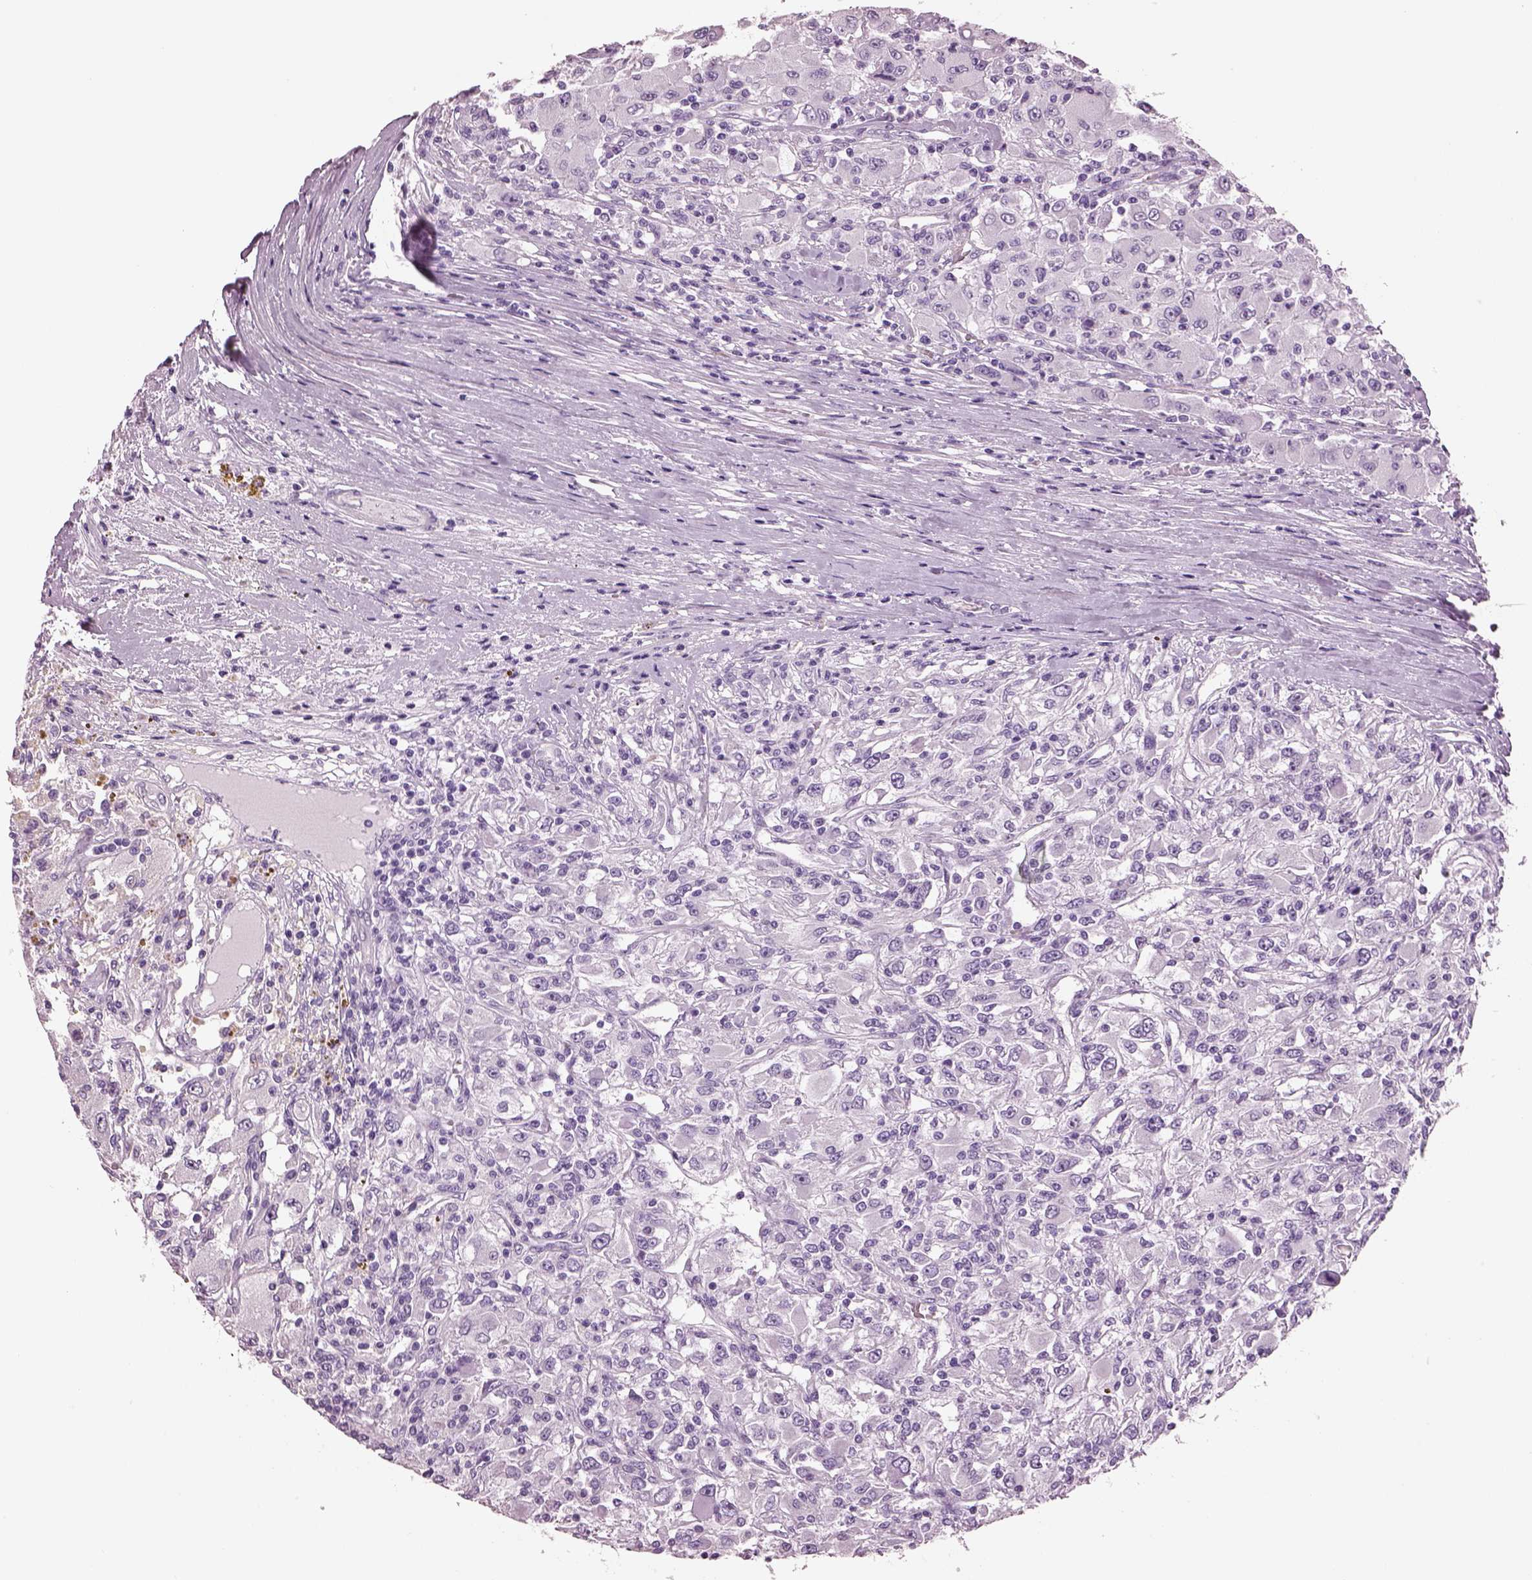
{"staining": {"intensity": "negative", "quantity": "none", "location": "none"}, "tissue": "renal cancer", "cell_type": "Tumor cells", "image_type": "cancer", "snomed": [{"axis": "morphology", "description": "Adenocarcinoma, NOS"}, {"axis": "topography", "description": "Kidney"}], "caption": "This is an immunohistochemistry photomicrograph of adenocarcinoma (renal). There is no staining in tumor cells.", "gene": "ACOD1", "patient": {"sex": "female", "age": 67}}